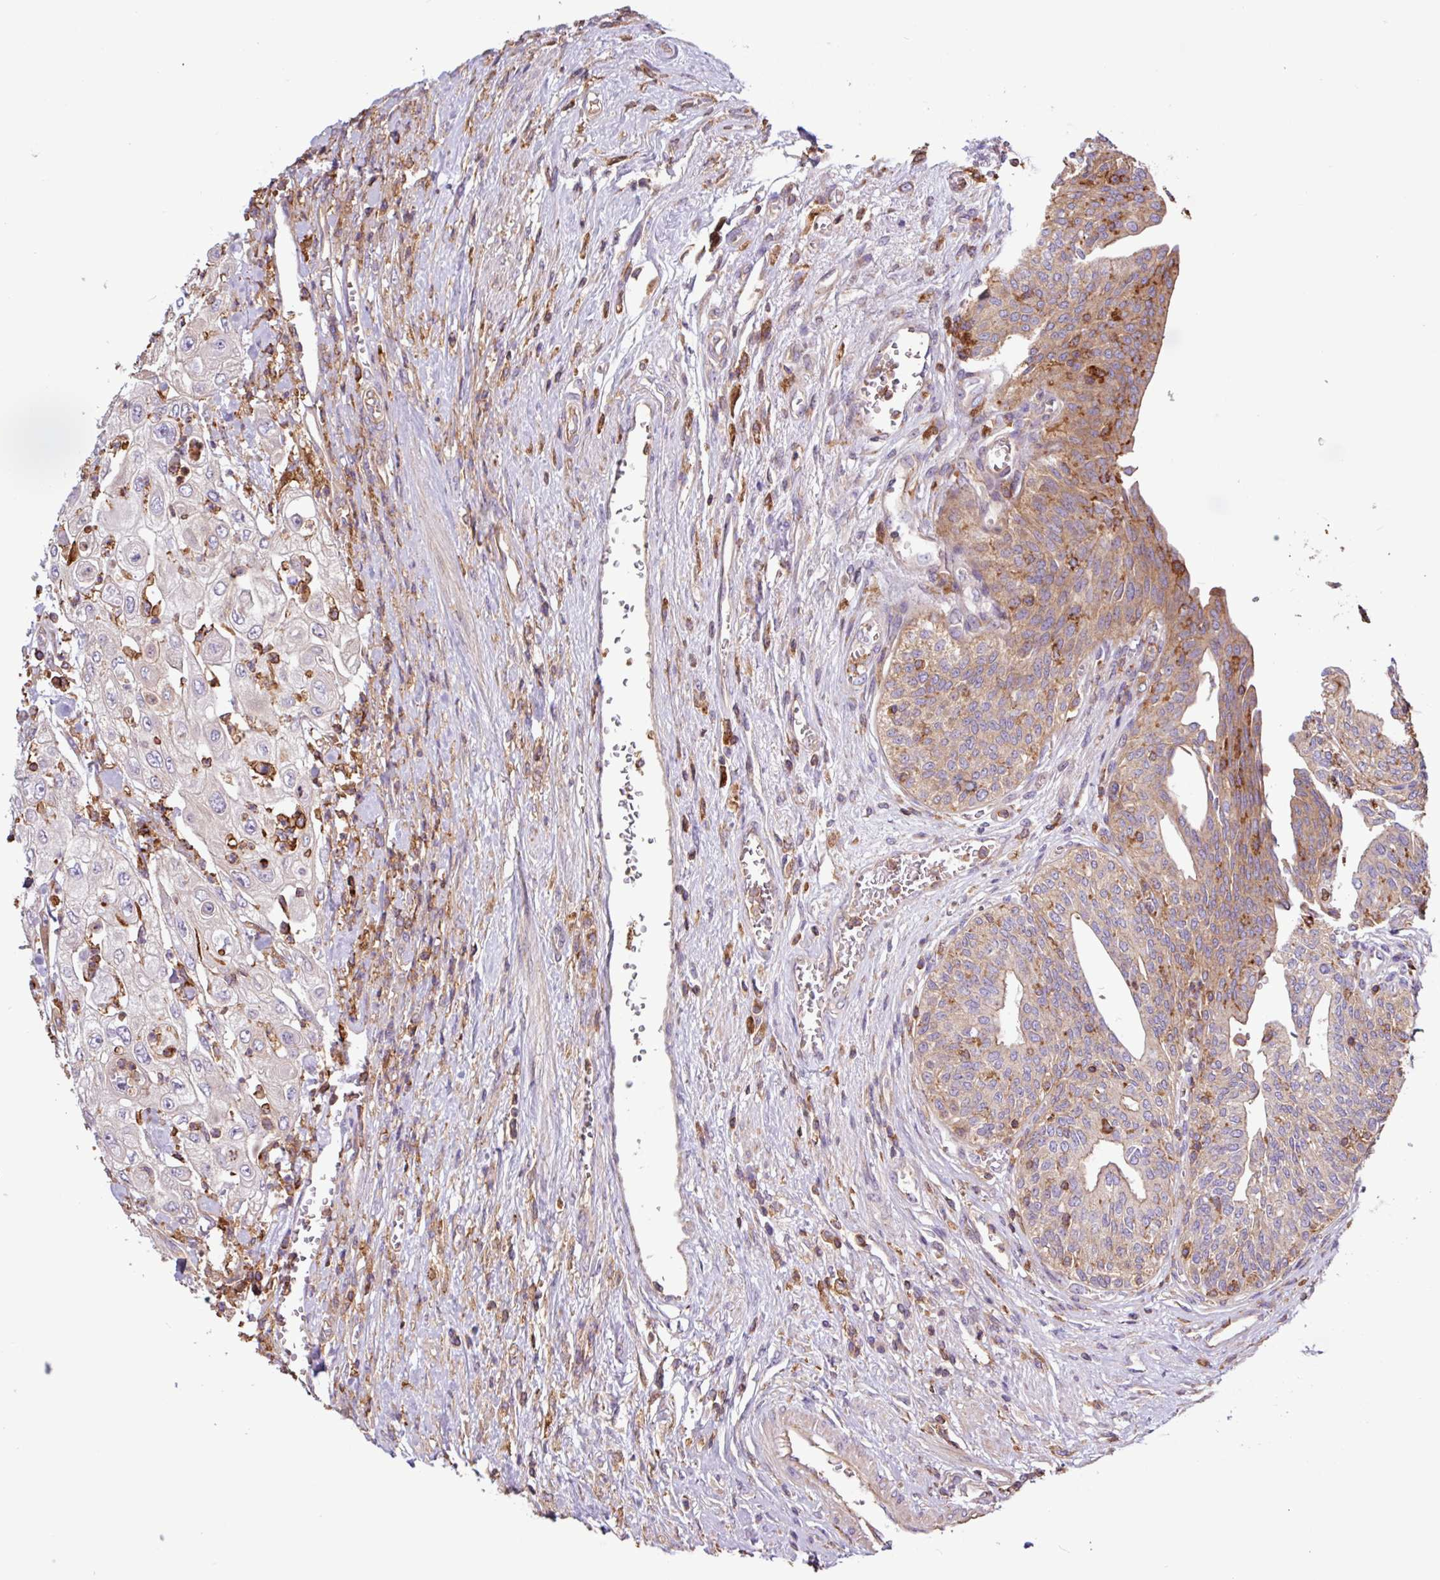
{"staining": {"intensity": "negative", "quantity": "none", "location": "none"}, "tissue": "urothelial cancer", "cell_type": "Tumor cells", "image_type": "cancer", "snomed": [{"axis": "morphology", "description": "Urothelial carcinoma, High grade"}, {"axis": "topography", "description": "Urinary bladder"}], "caption": "IHC image of human urothelial carcinoma (high-grade) stained for a protein (brown), which displays no staining in tumor cells.", "gene": "ACTR3", "patient": {"sex": "female", "age": 79}}